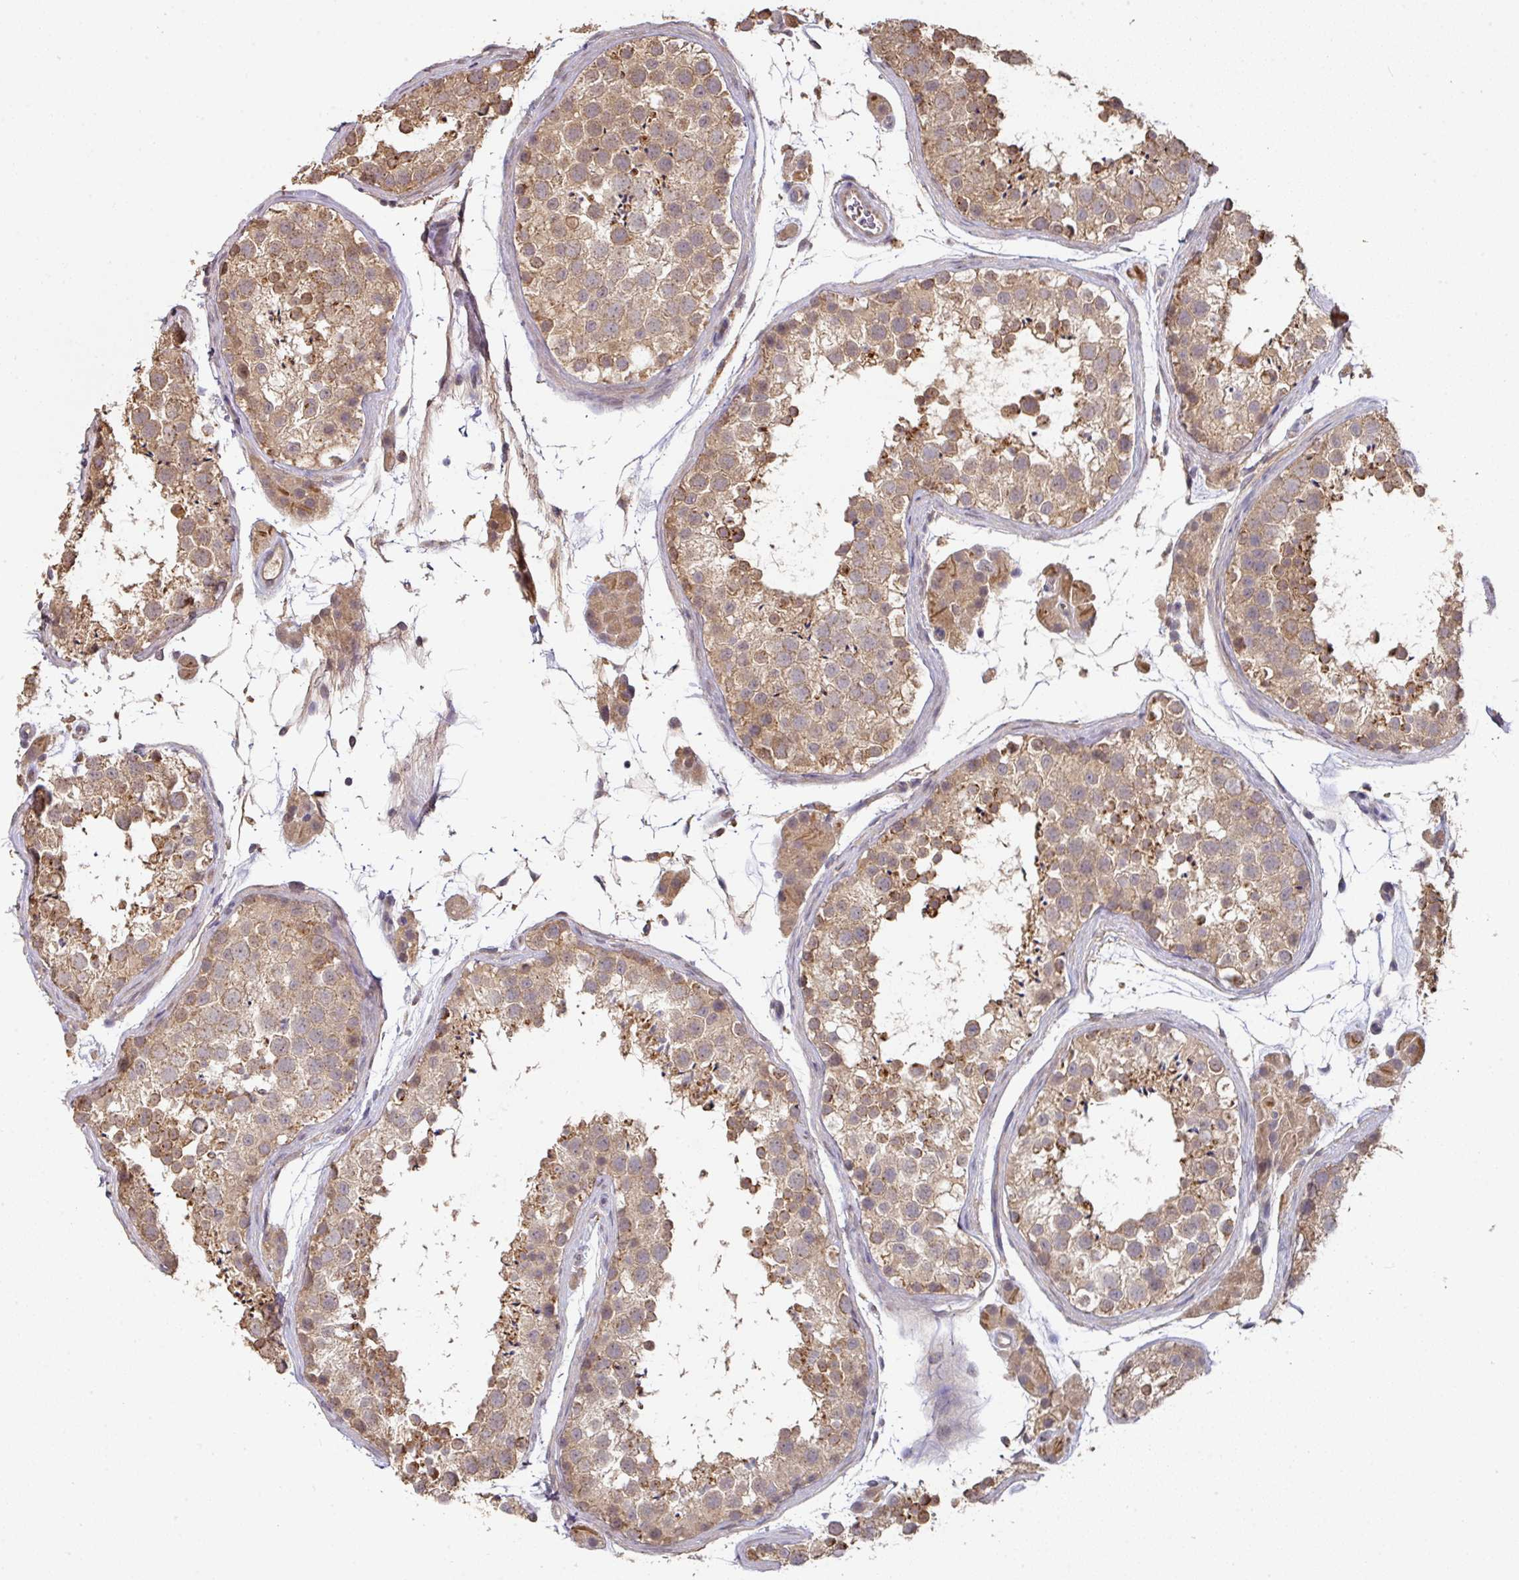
{"staining": {"intensity": "moderate", "quantity": "25%-75%", "location": "cytoplasmic/membranous"}, "tissue": "testis", "cell_type": "Cells in seminiferous ducts", "image_type": "normal", "snomed": [{"axis": "morphology", "description": "Normal tissue, NOS"}, {"axis": "topography", "description": "Testis"}], "caption": "Immunohistochemical staining of normal testis displays moderate cytoplasmic/membranous protein expression in about 25%-75% of cells in seminiferous ducts. The staining is performed using DAB (3,3'-diaminobenzidine) brown chromogen to label protein expression. The nuclei are counter-stained blue using hematoxylin.", "gene": "ACVR2B", "patient": {"sex": "male", "age": 41}}